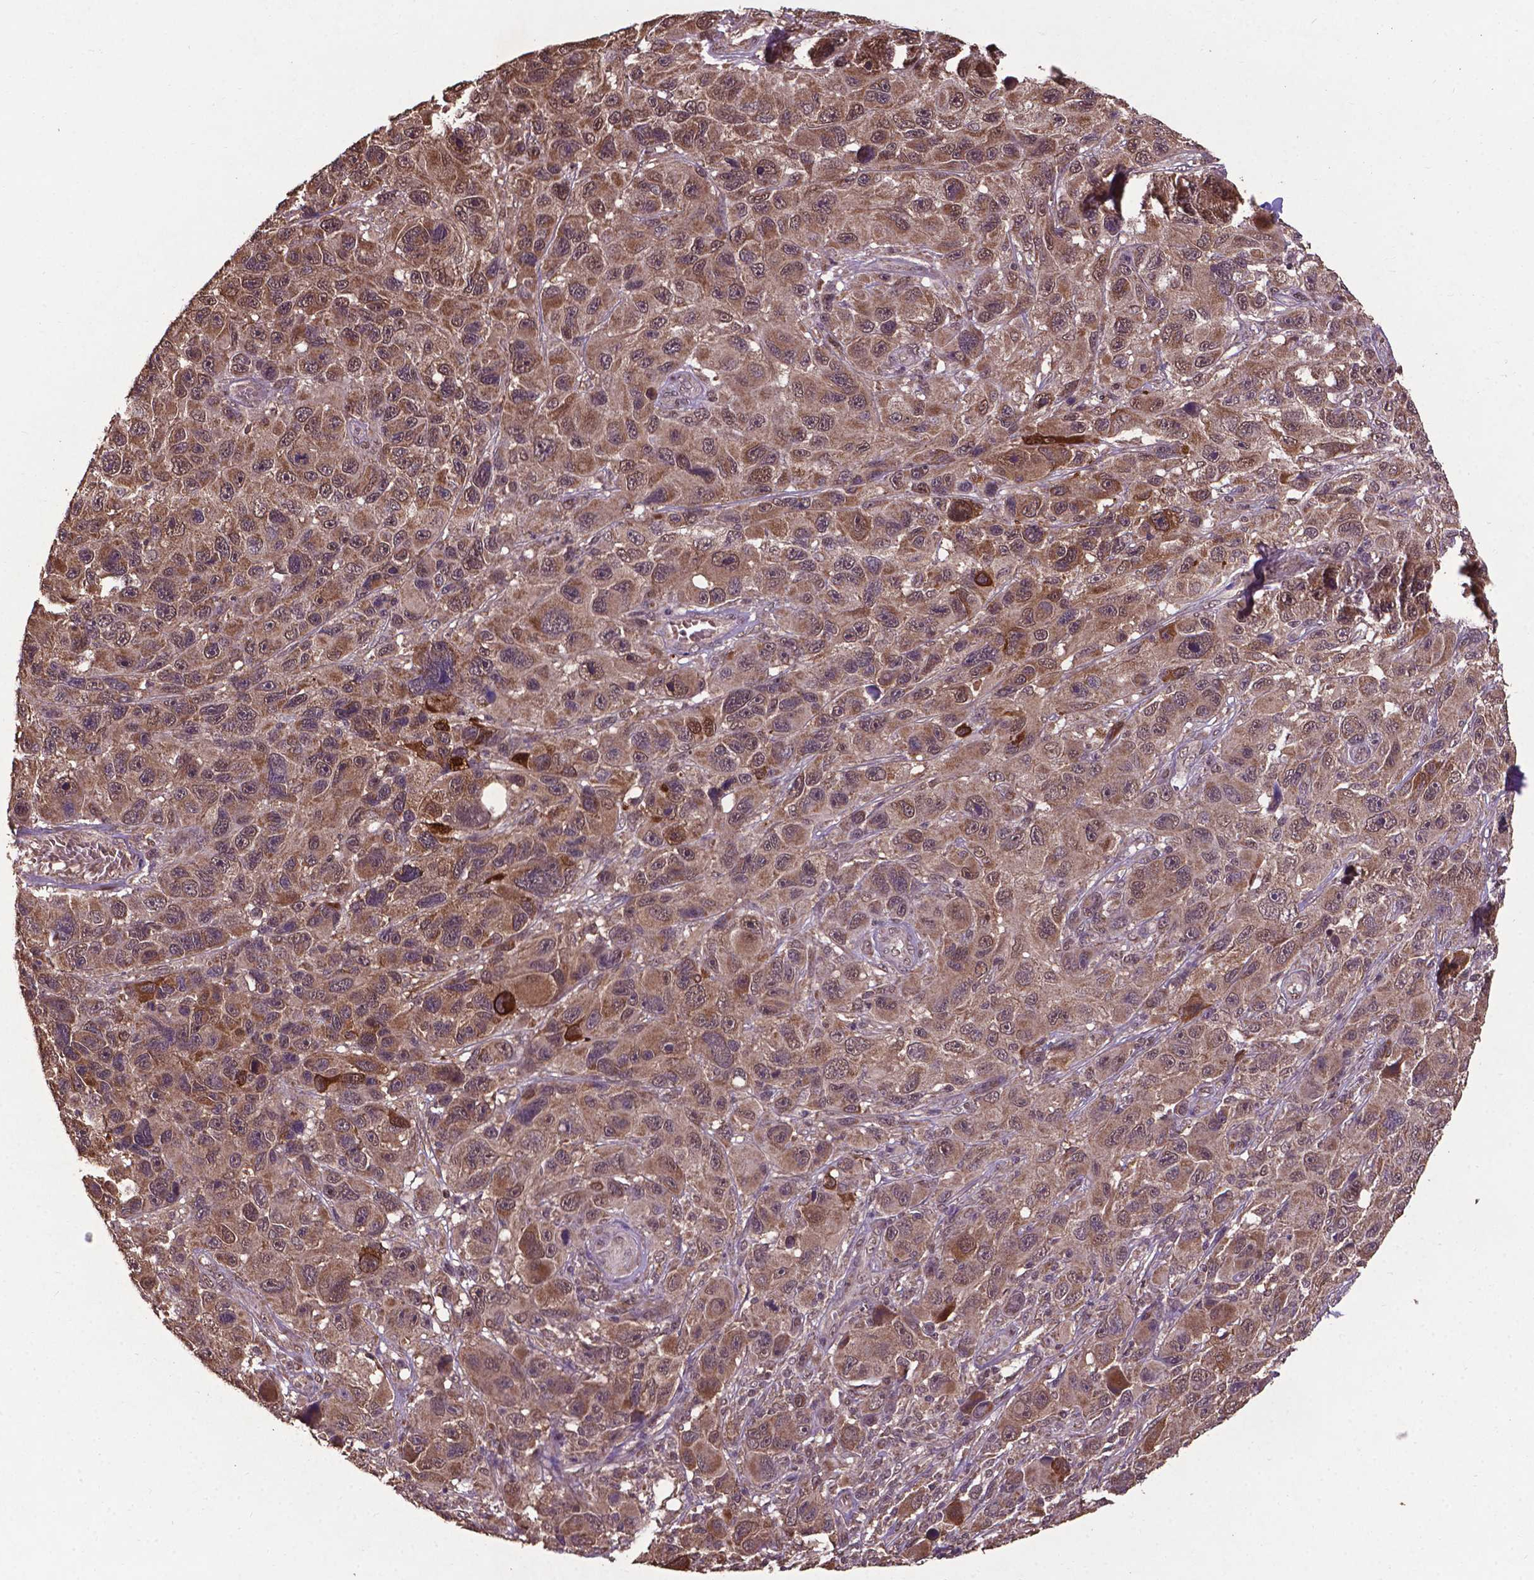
{"staining": {"intensity": "moderate", "quantity": ">75%", "location": "cytoplasmic/membranous,nuclear"}, "tissue": "melanoma", "cell_type": "Tumor cells", "image_type": "cancer", "snomed": [{"axis": "morphology", "description": "Malignant melanoma, NOS"}, {"axis": "topography", "description": "Skin"}], "caption": "Melanoma tissue reveals moderate cytoplasmic/membranous and nuclear positivity in about >75% of tumor cells", "gene": "DCAF1", "patient": {"sex": "male", "age": 53}}